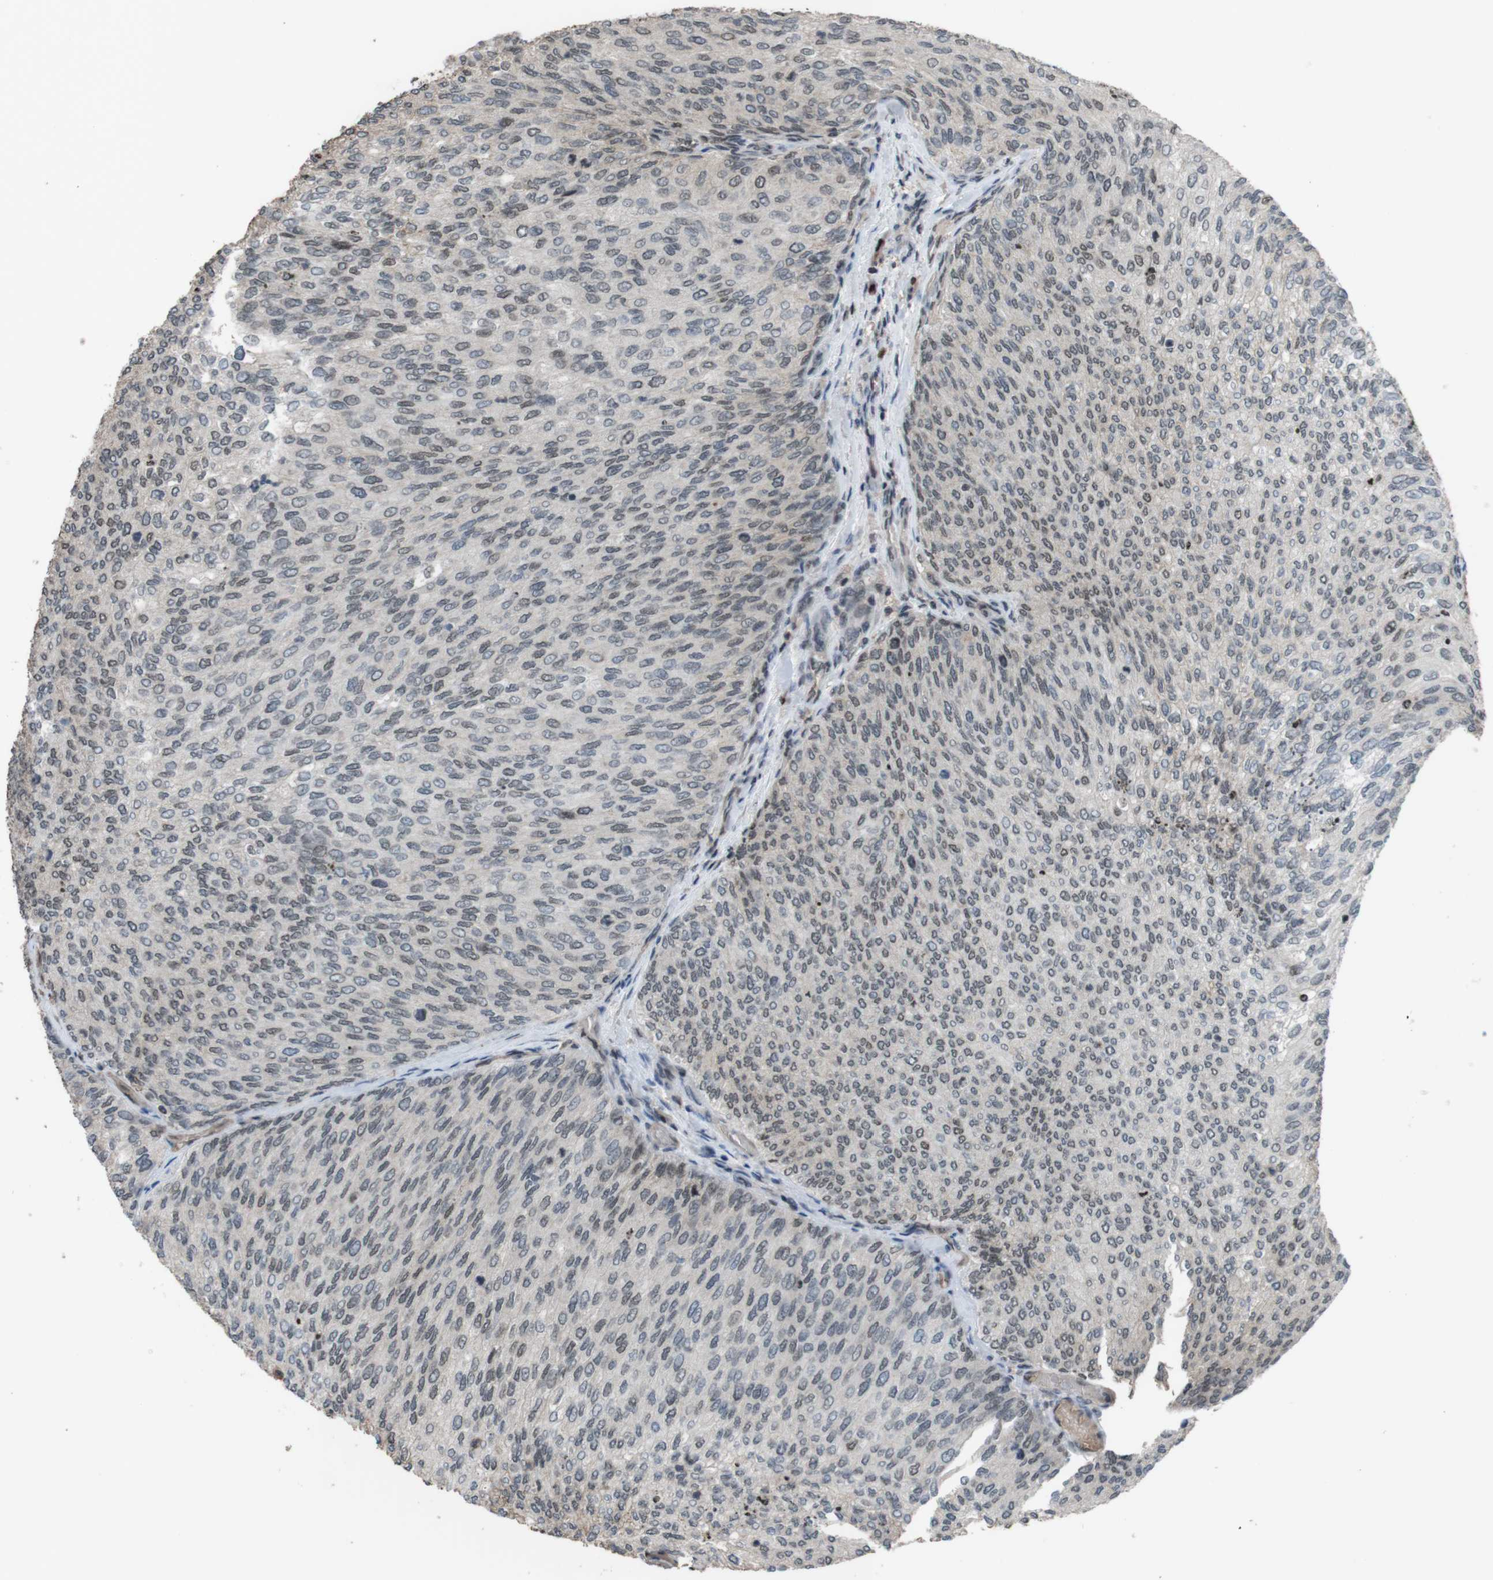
{"staining": {"intensity": "weak", "quantity": "25%-75%", "location": "nuclear"}, "tissue": "urothelial cancer", "cell_type": "Tumor cells", "image_type": "cancer", "snomed": [{"axis": "morphology", "description": "Urothelial carcinoma, Low grade"}, {"axis": "topography", "description": "Urinary bladder"}], "caption": "This photomicrograph exhibits immunohistochemistry staining of urothelial cancer, with low weak nuclear positivity in approximately 25%-75% of tumor cells.", "gene": "SUB1", "patient": {"sex": "female", "age": 79}}